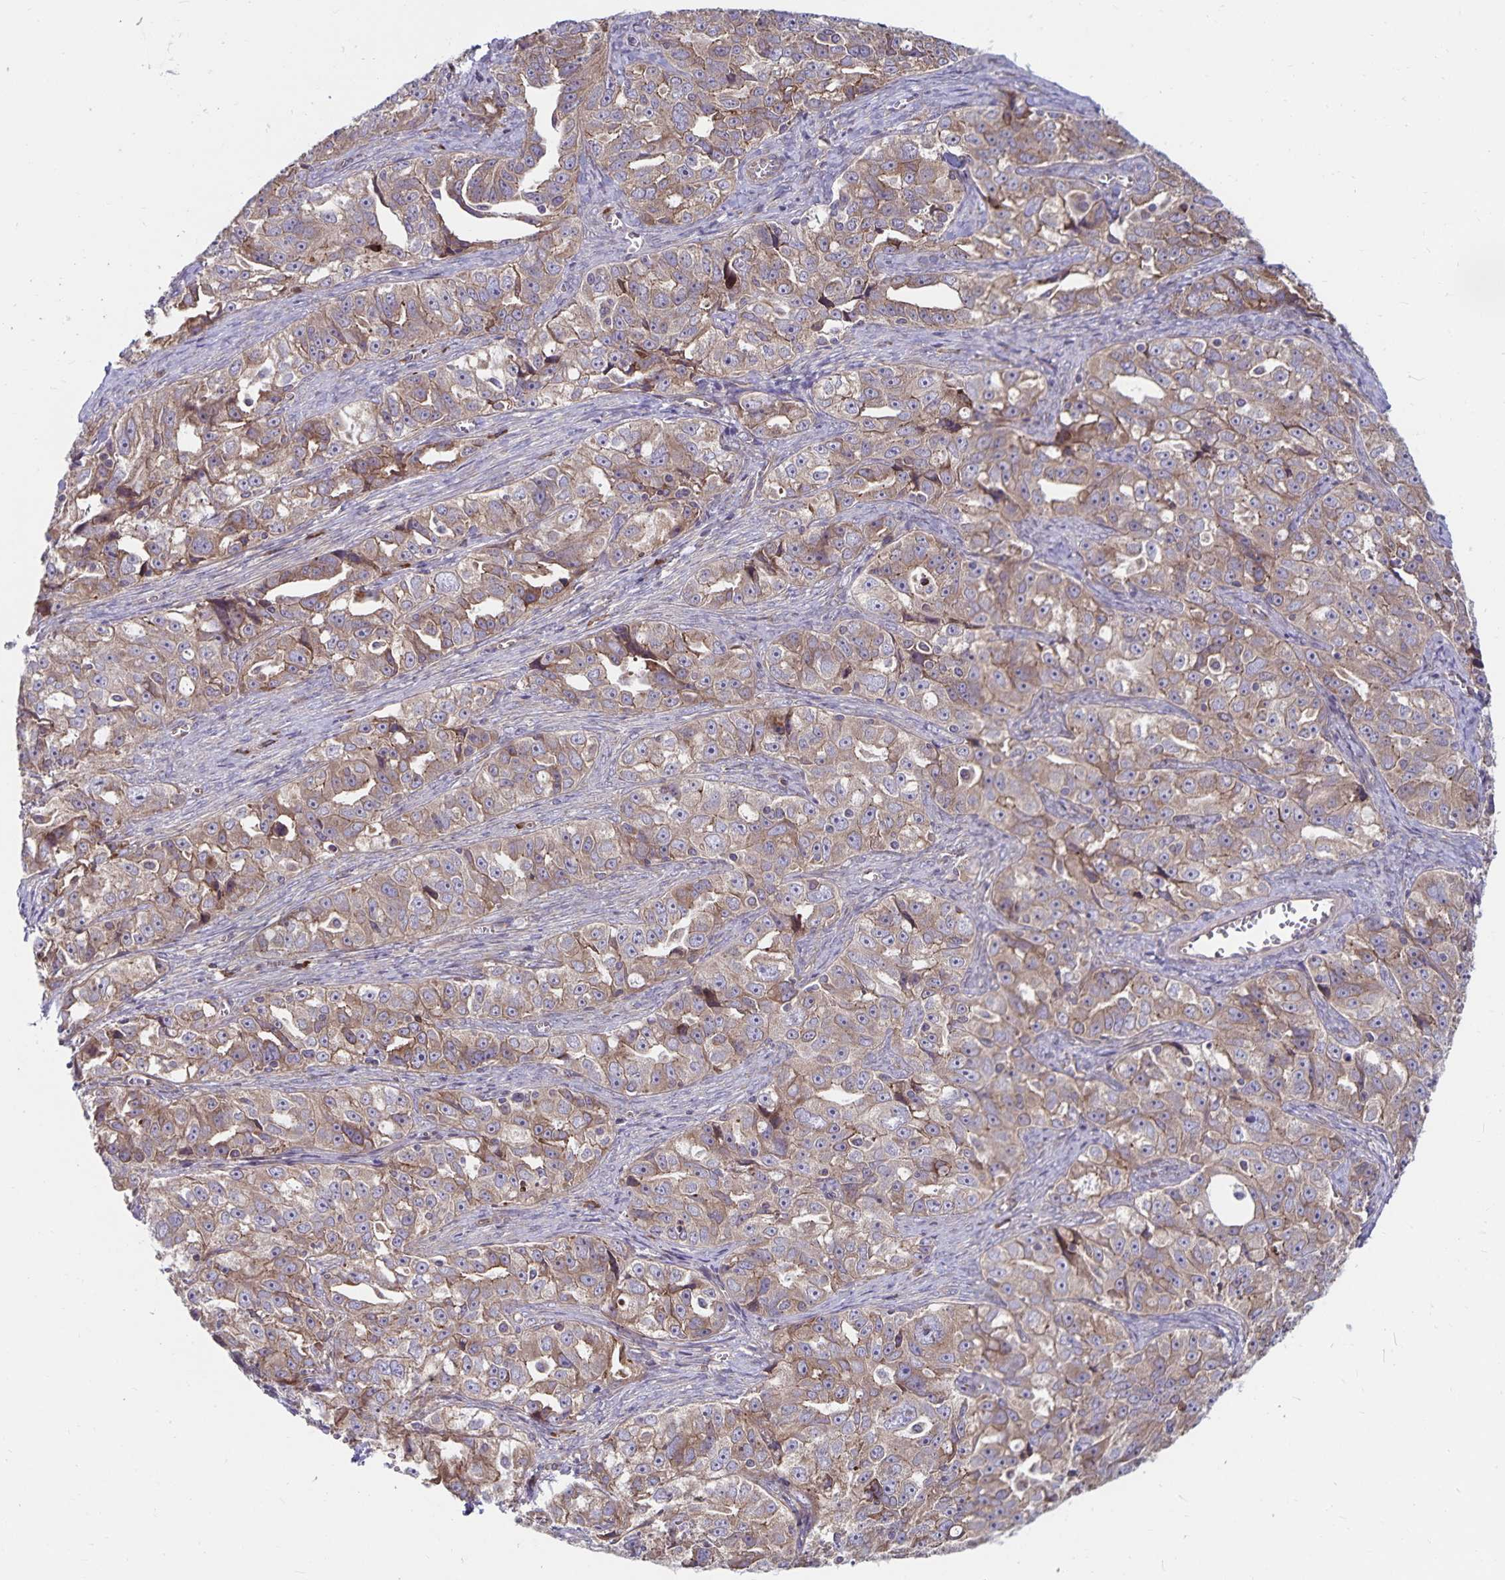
{"staining": {"intensity": "weak", "quantity": ">75%", "location": "cytoplasmic/membranous"}, "tissue": "ovarian cancer", "cell_type": "Tumor cells", "image_type": "cancer", "snomed": [{"axis": "morphology", "description": "Cystadenocarcinoma, serous, NOS"}, {"axis": "topography", "description": "Ovary"}], "caption": "Immunohistochemical staining of human ovarian serous cystadenocarcinoma shows weak cytoplasmic/membranous protein staining in about >75% of tumor cells.", "gene": "SEC62", "patient": {"sex": "female", "age": 51}}